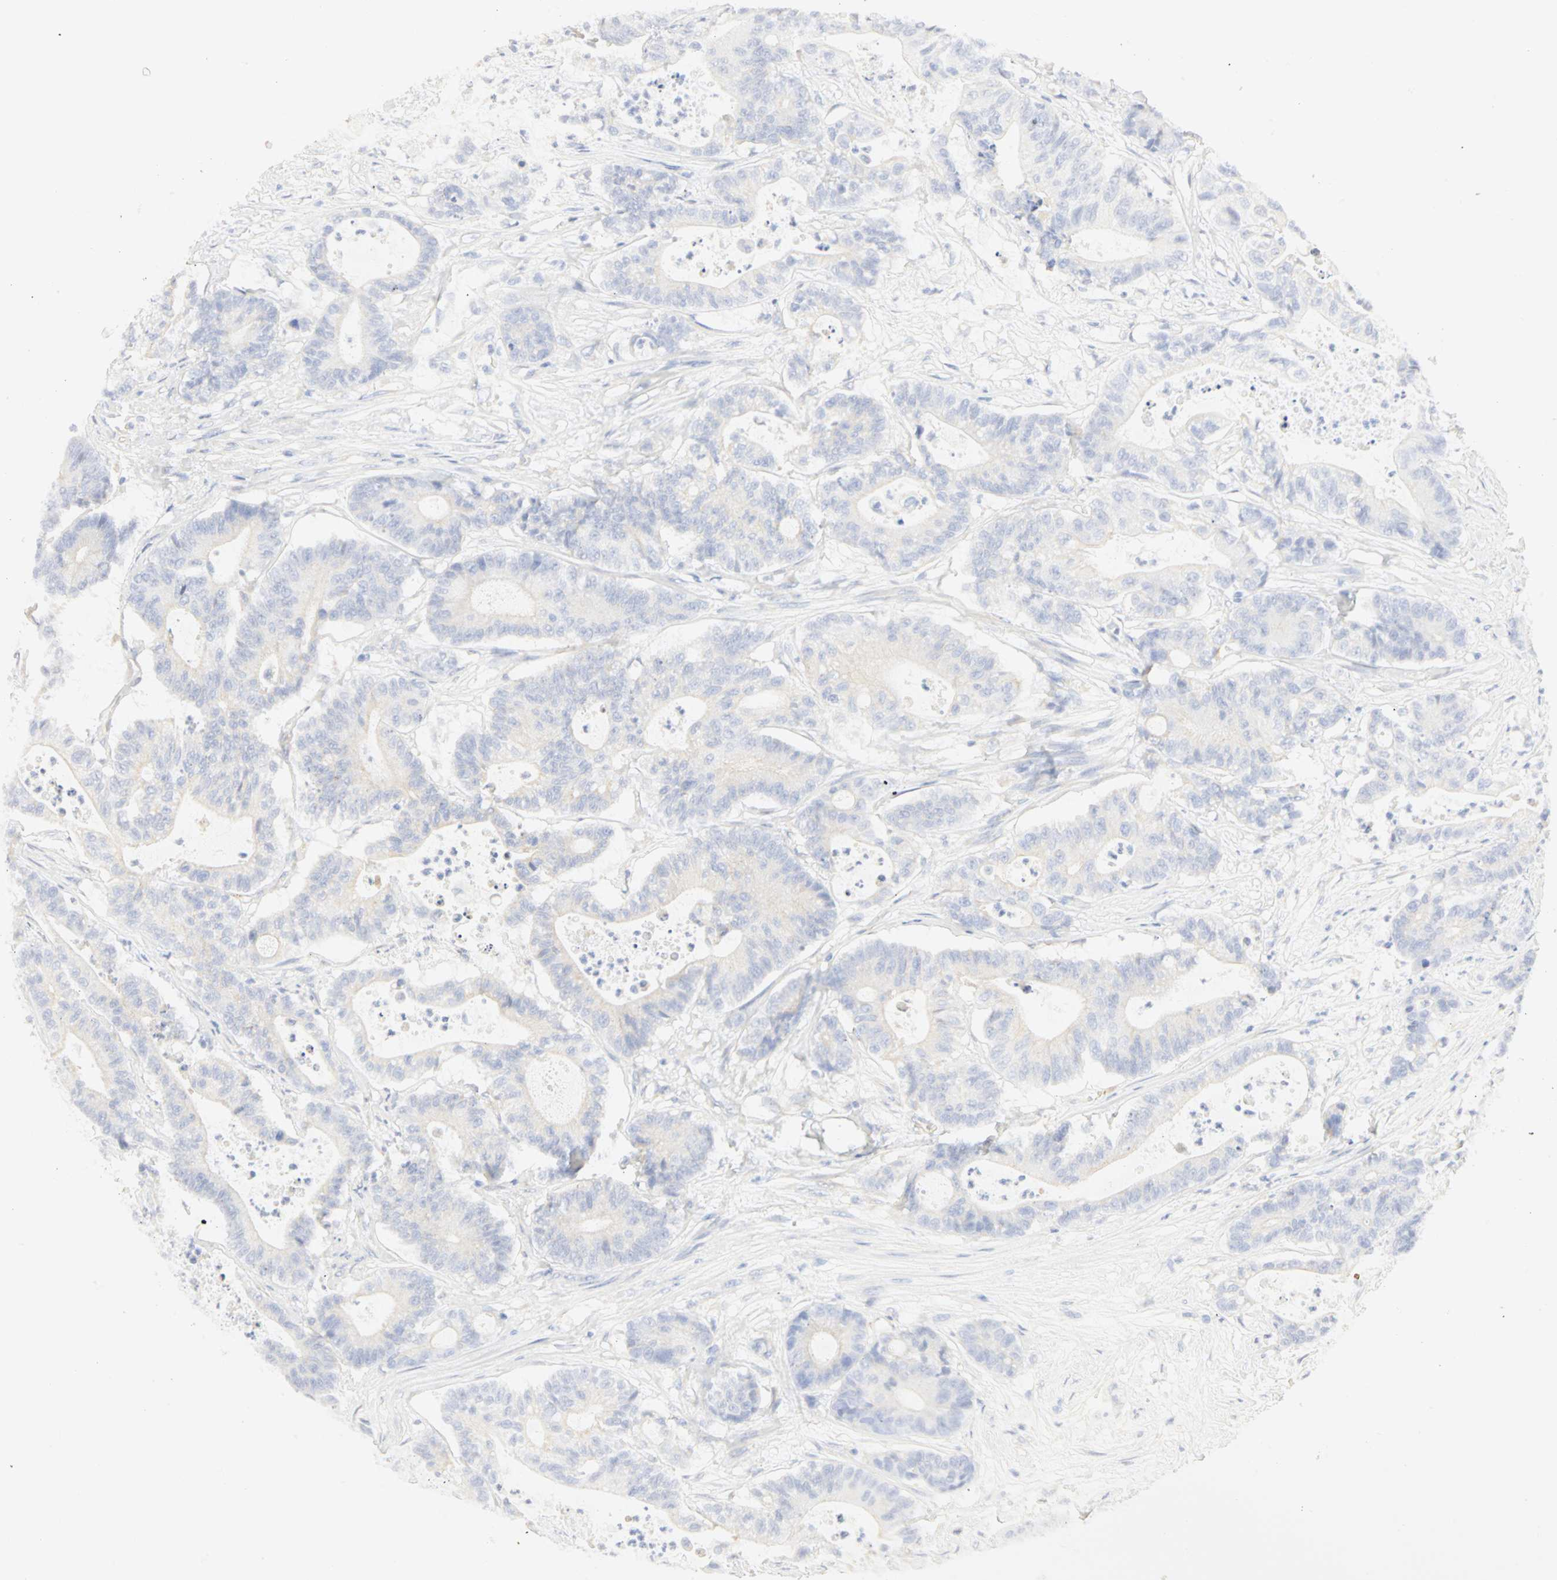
{"staining": {"intensity": "weak", "quantity": "25%-75%", "location": "cytoplasmic/membranous"}, "tissue": "colorectal cancer", "cell_type": "Tumor cells", "image_type": "cancer", "snomed": [{"axis": "morphology", "description": "Adenocarcinoma, NOS"}, {"axis": "topography", "description": "Colon"}], "caption": "Brown immunohistochemical staining in human colorectal cancer (adenocarcinoma) displays weak cytoplasmic/membranous expression in about 25%-75% of tumor cells.", "gene": "GNRH2", "patient": {"sex": "female", "age": 84}}